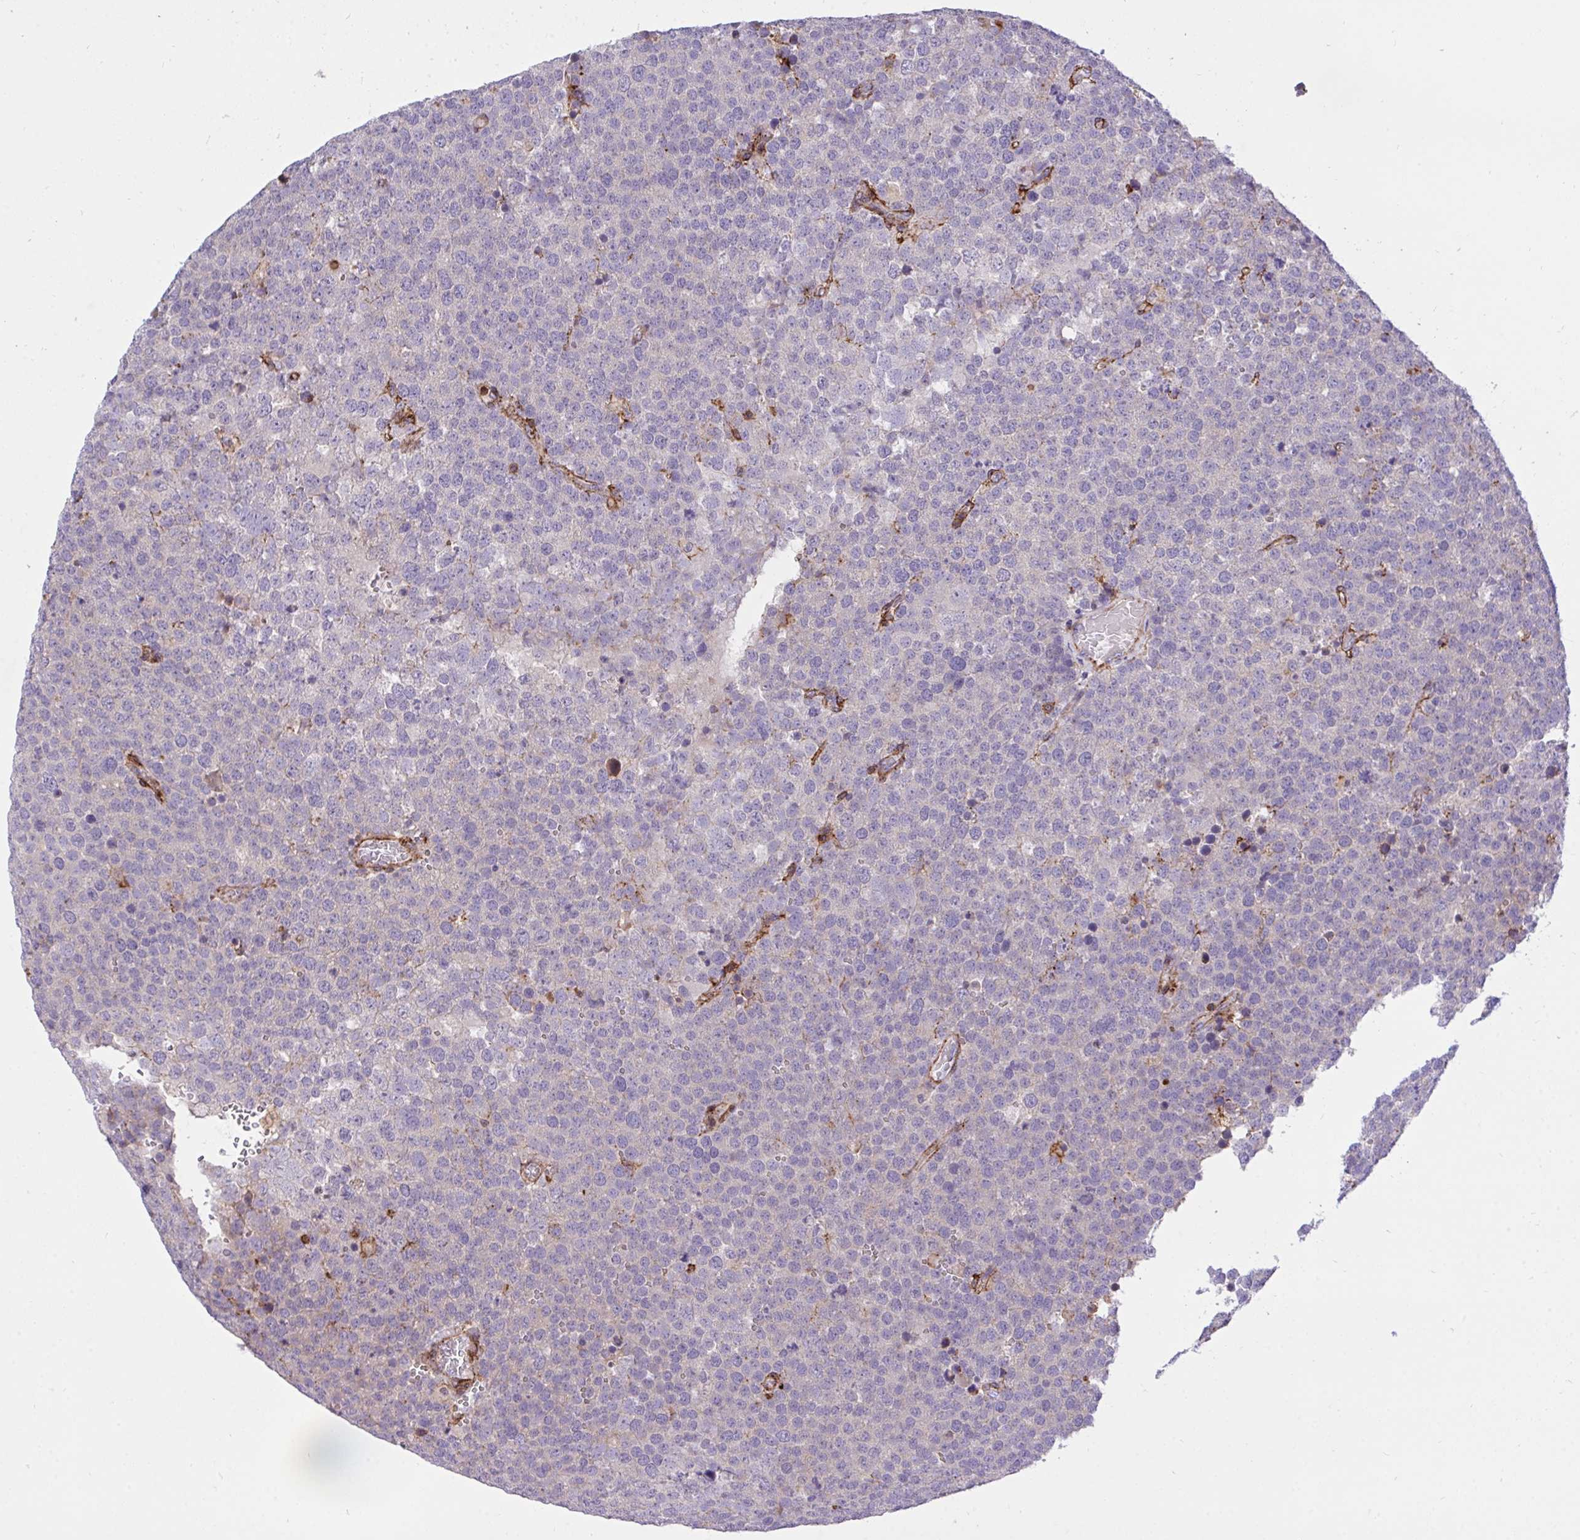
{"staining": {"intensity": "negative", "quantity": "none", "location": "none"}, "tissue": "testis cancer", "cell_type": "Tumor cells", "image_type": "cancer", "snomed": [{"axis": "morphology", "description": "Seminoma, NOS"}, {"axis": "topography", "description": "Testis"}], "caption": "The photomicrograph shows no significant positivity in tumor cells of testis cancer.", "gene": "ERI1", "patient": {"sex": "male", "age": 71}}